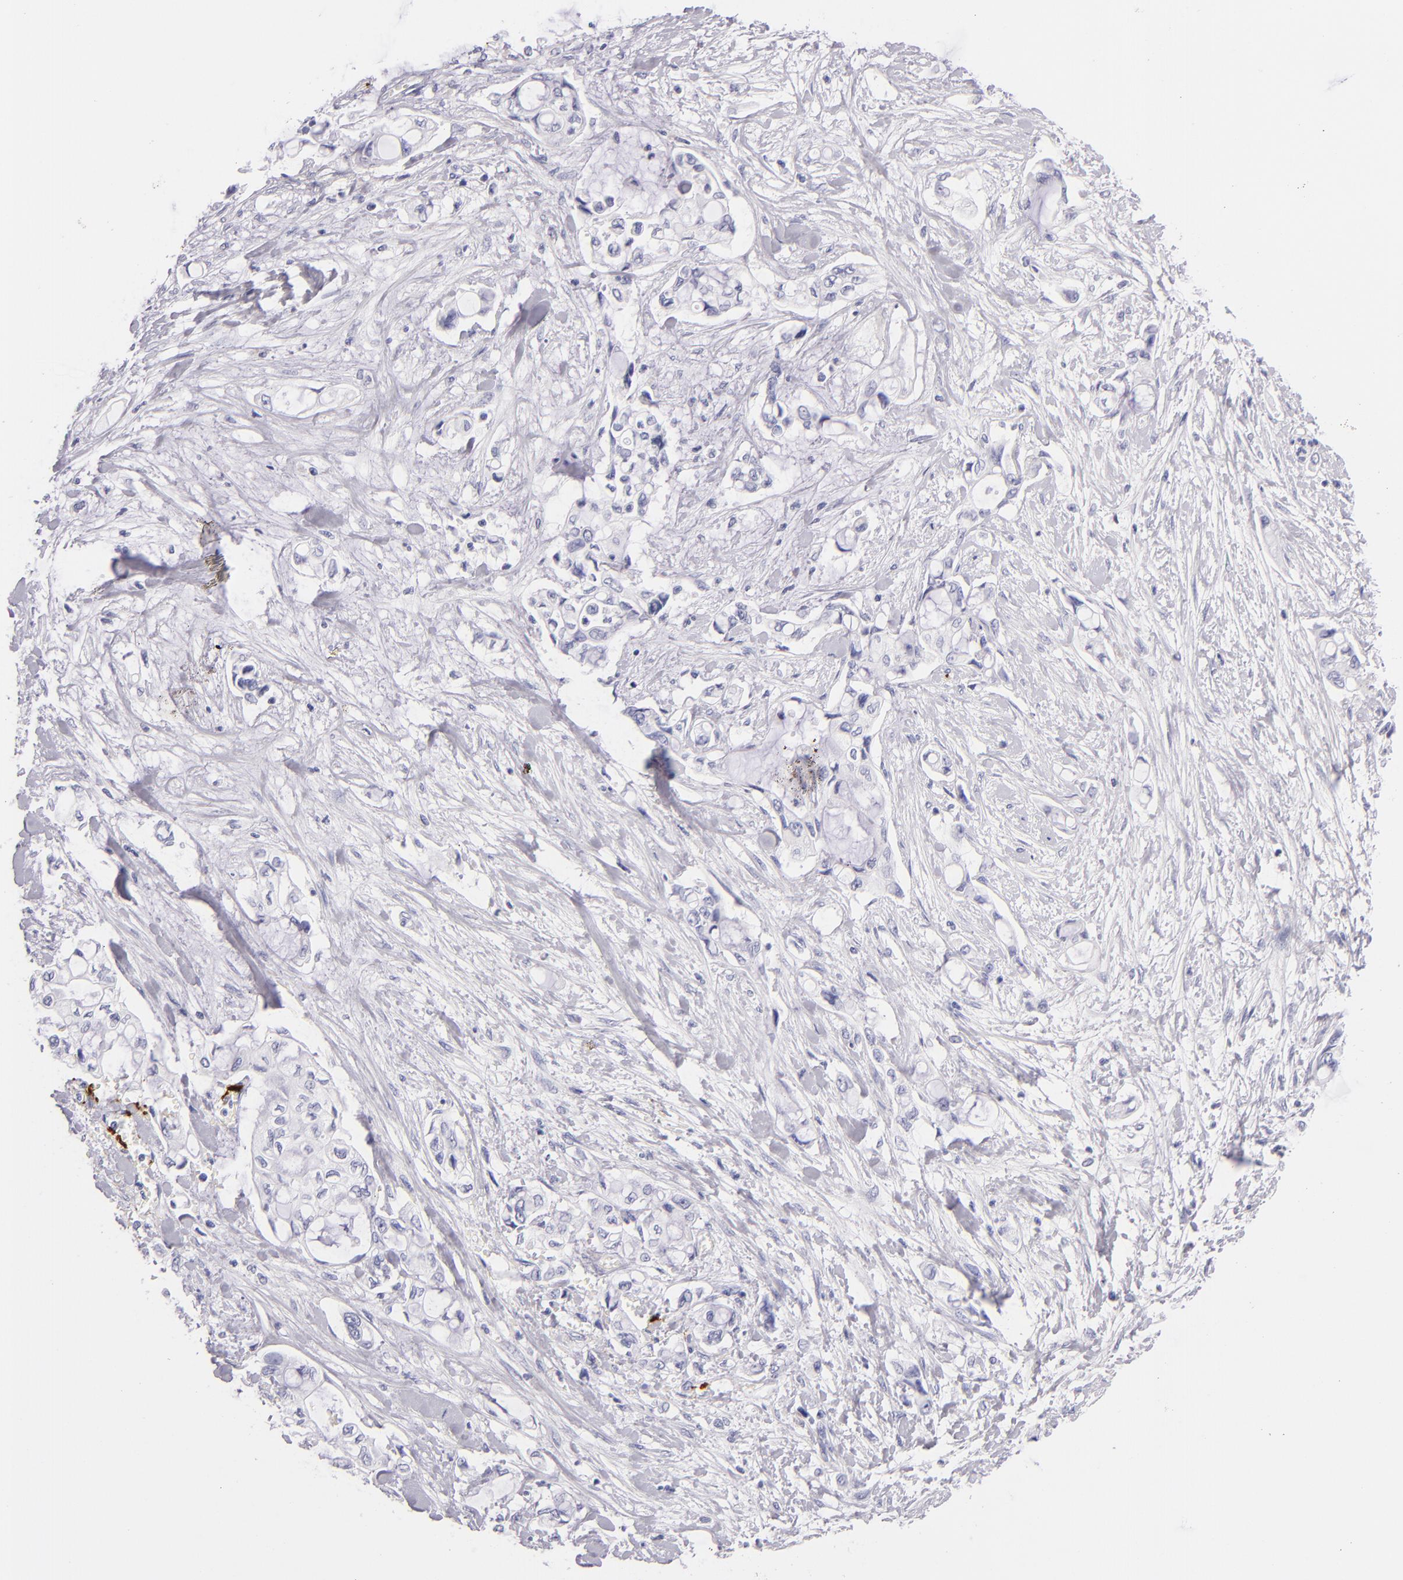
{"staining": {"intensity": "negative", "quantity": "none", "location": "none"}, "tissue": "pancreatic cancer", "cell_type": "Tumor cells", "image_type": "cancer", "snomed": [{"axis": "morphology", "description": "Adenocarcinoma, NOS"}, {"axis": "topography", "description": "Pancreas"}], "caption": "Histopathology image shows no protein positivity in tumor cells of adenocarcinoma (pancreatic) tissue.", "gene": "GP1BA", "patient": {"sex": "female", "age": 70}}